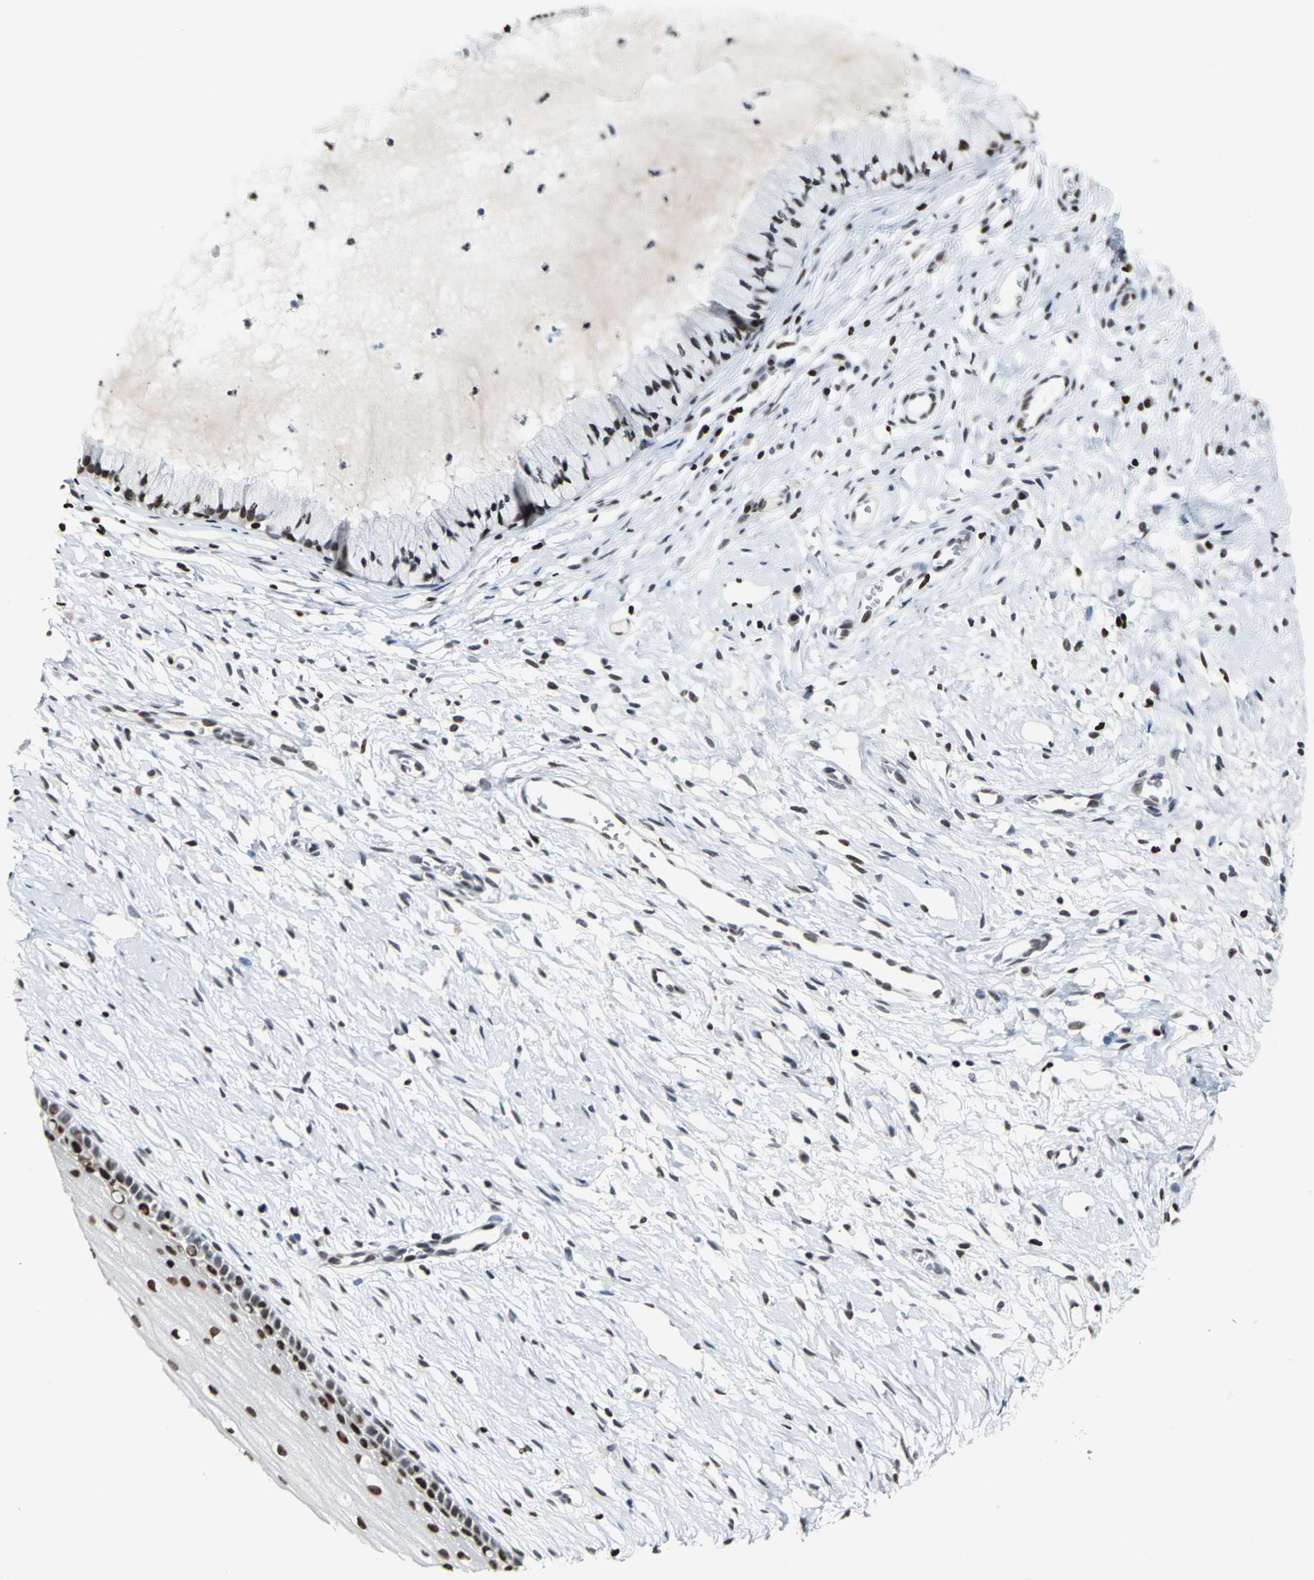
{"staining": {"intensity": "strong", "quantity": ">75%", "location": "nuclear"}, "tissue": "cervix", "cell_type": "Glandular cells", "image_type": "normal", "snomed": [{"axis": "morphology", "description": "Normal tissue, NOS"}, {"axis": "topography", "description": "Cervix"}], "caption": "Normal cervix exhibits strong nuclear expression in about >75% of glandular cells, visualized by immunohistochemistry.", "gene": "HNRNPD", "patient": {"sex": "female", "age": 46}}